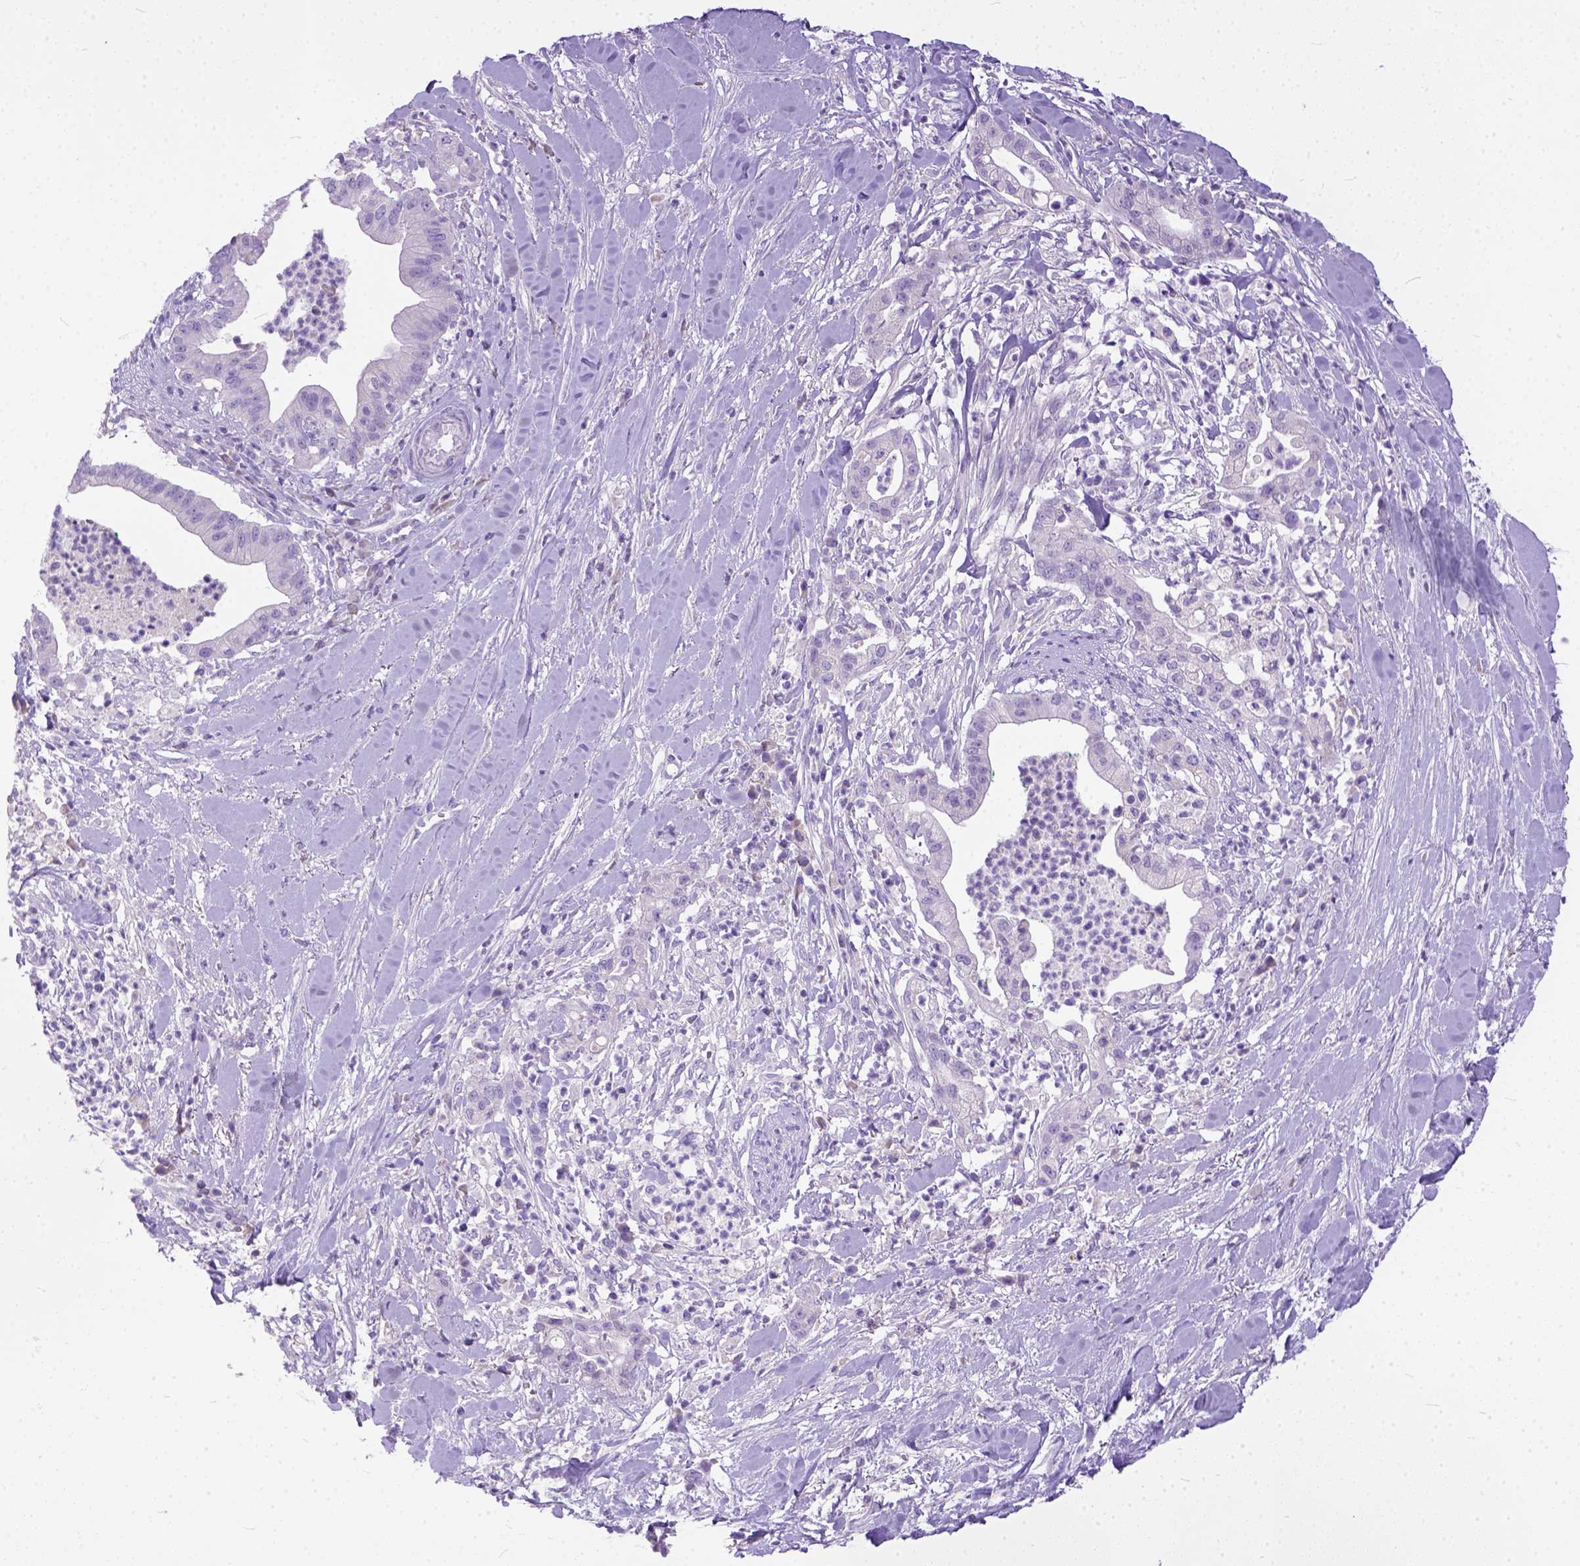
{"staining": {"intensity": "negative", "quantity": "none", "location": "none"}, "tissue": "pancreatic cancer", "cell_type": "Tumor cells", "image_type": "cancer", "snomed": [{"axis": "morphology", "description": "Normal tissue, NOS"}, {"axis": "morphology", "description": "Adenocarcinoma, NOS"}, {"axis": "topography", "description": "Lymph node"}, {"axis": "topography", "description": "Pancreas"}], "caption": "Histopathology image shows no protein expression in tumor cells of pancreatic cancer tissue.", "gene": "PLK5", "patient": {"sex": "female", "age": 58}}